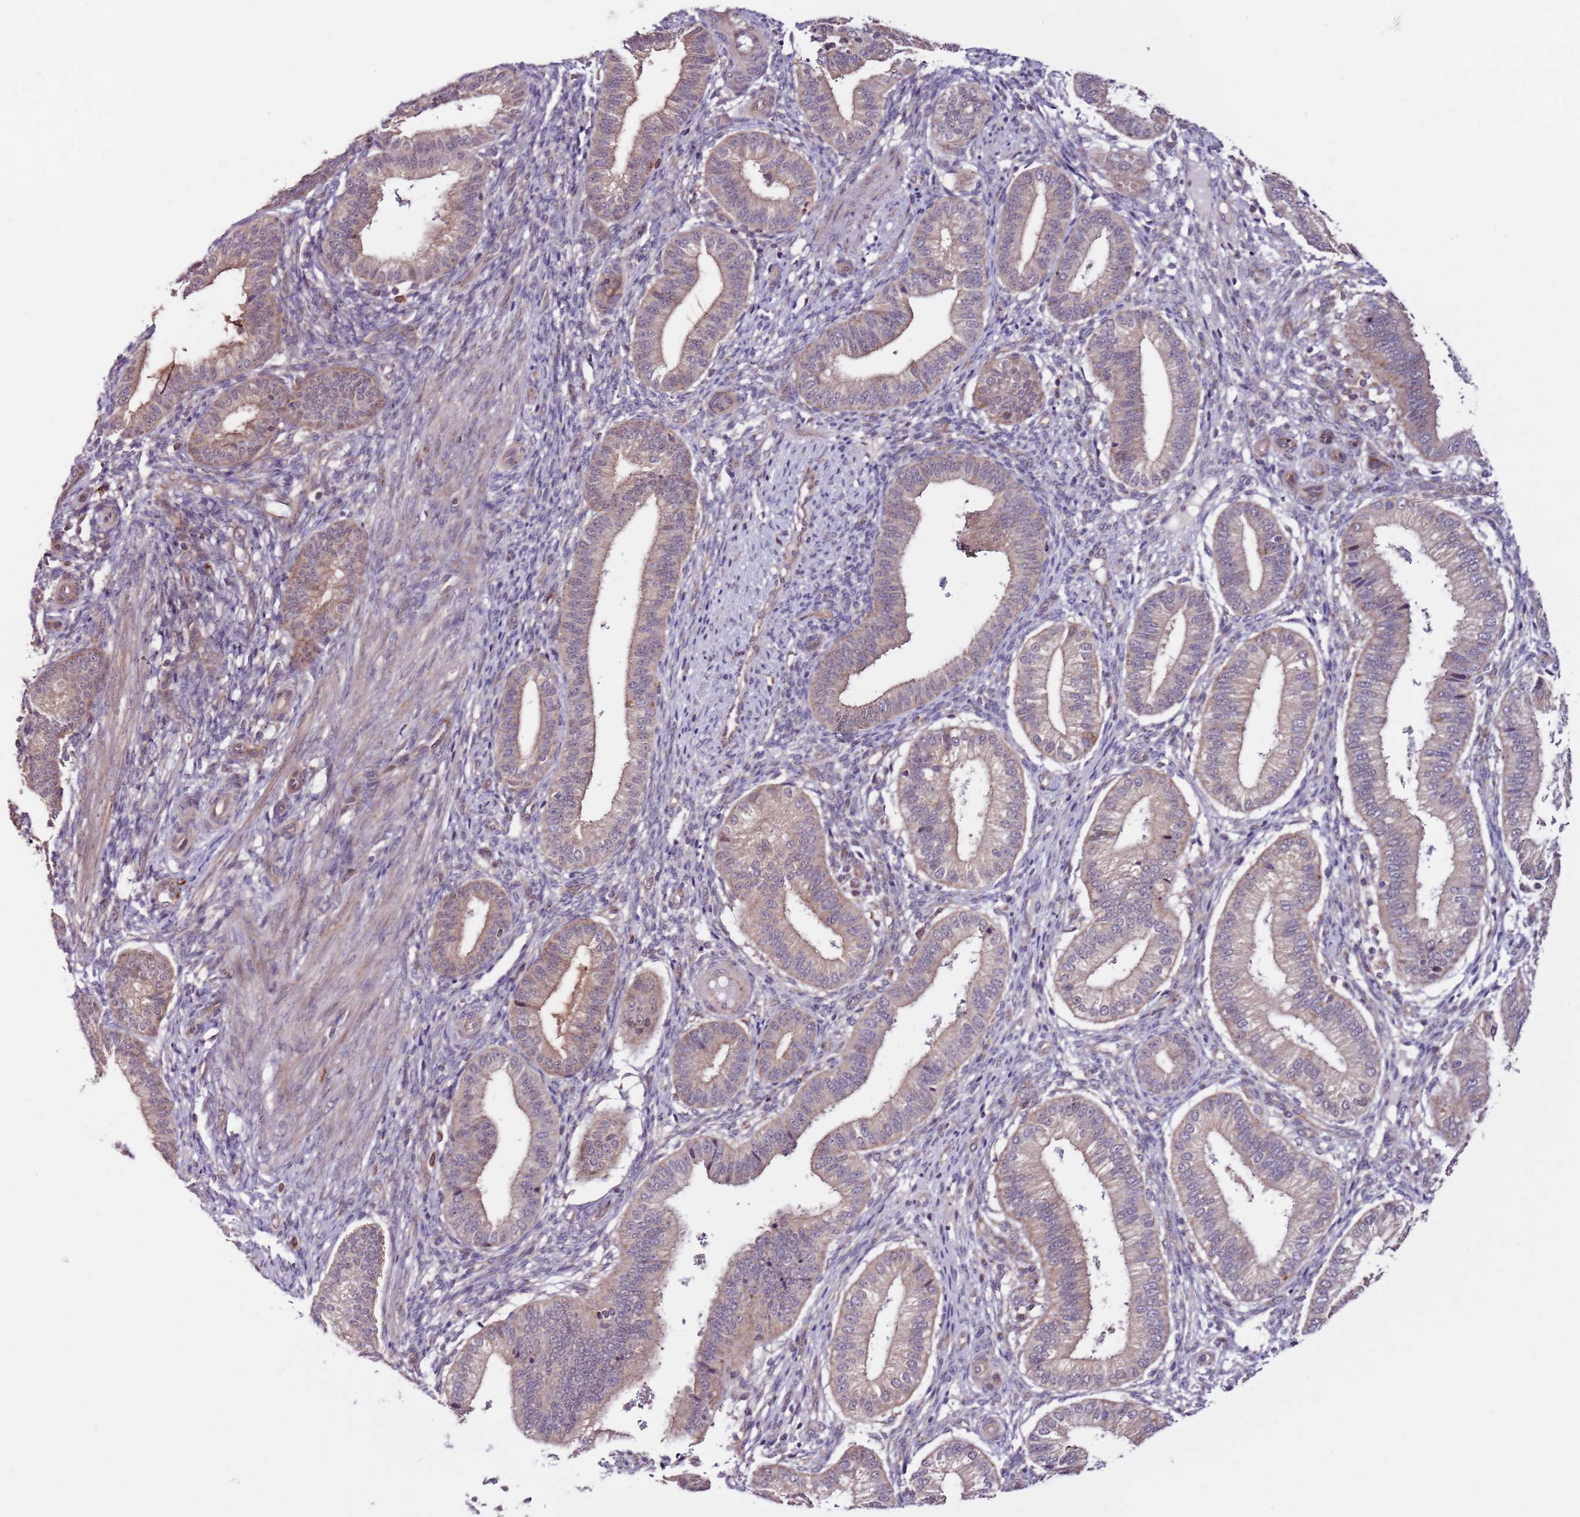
{"staining": {"intensity": "weak", "quantity": "<25%", "location": "cytoplasmic/membranous"}, "tissue": "endometrium", "cell_type": "Cells in endometrial stroma", "image_type": "normal", "snomed": [{"axis": "morphology", "description": "Normal tissue, NOS"}, {"axis": "topography", "description": "Endometrium"}], "caption": "The IHC photomicrograph has no significant expression in cells in endometrial stroma of endometrium.", "gene": "SMG1", "patient": {"sex": "female", "age": 39}}